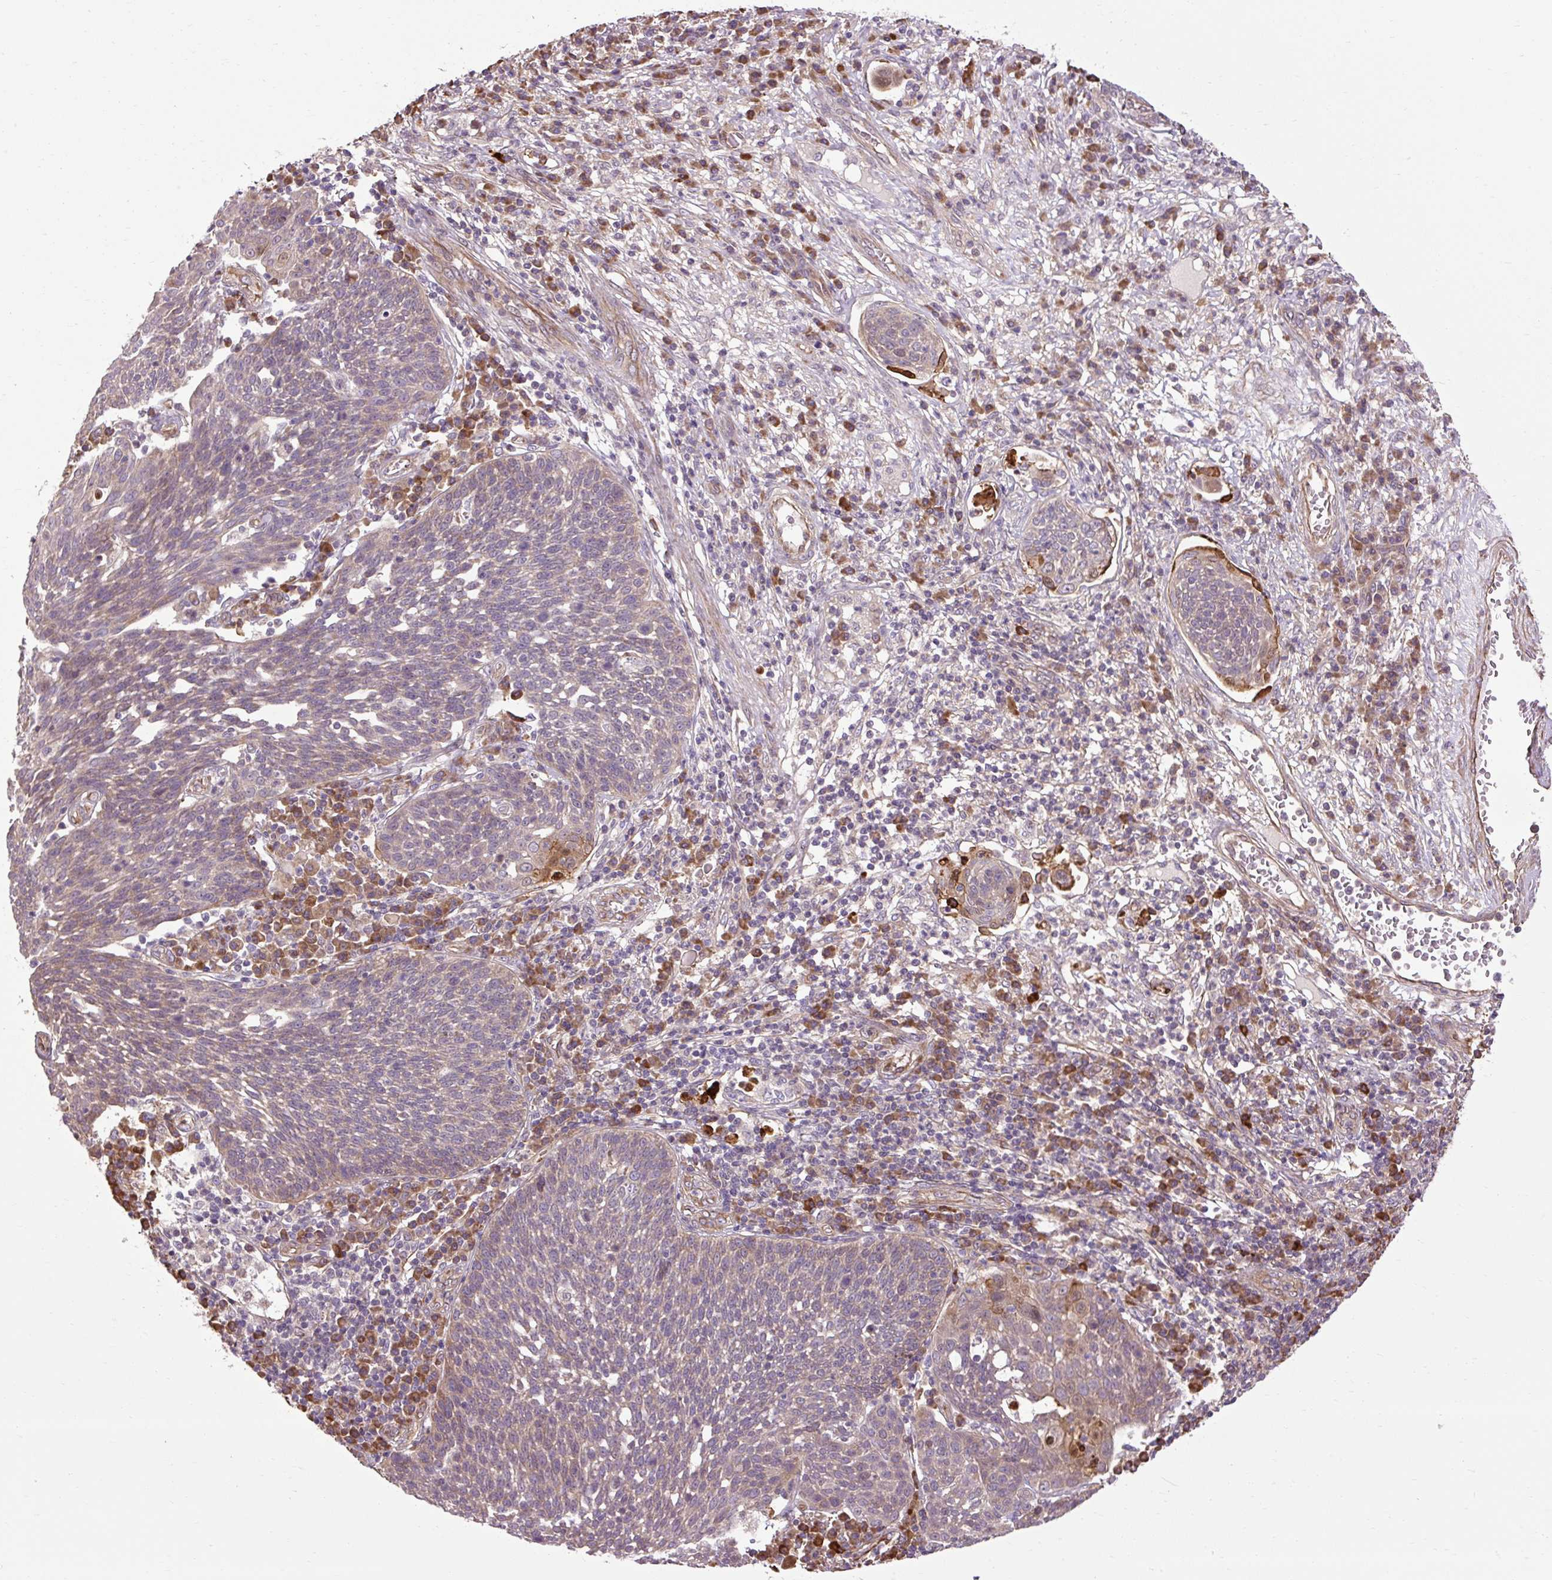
{"staining": {"intensity": "weak", "quantity": "<25%", "location": "cytoplasmic/membranous"}, "tissue": "cervical cancer", "cell_type": "Tumor cells", "image_type": "cancer", "snomed": [{"axis": "morphology", "description": "Squamous cell carcinoma, NOS"}, {"axis": "topography", "description": "Cervix"}], "caption": "Image shows no significant protein expression in tumor cells of cervical squamous cell carcinoma.", "gene": "FLRT1", "patient": {"sex": "female", "age": 34}}